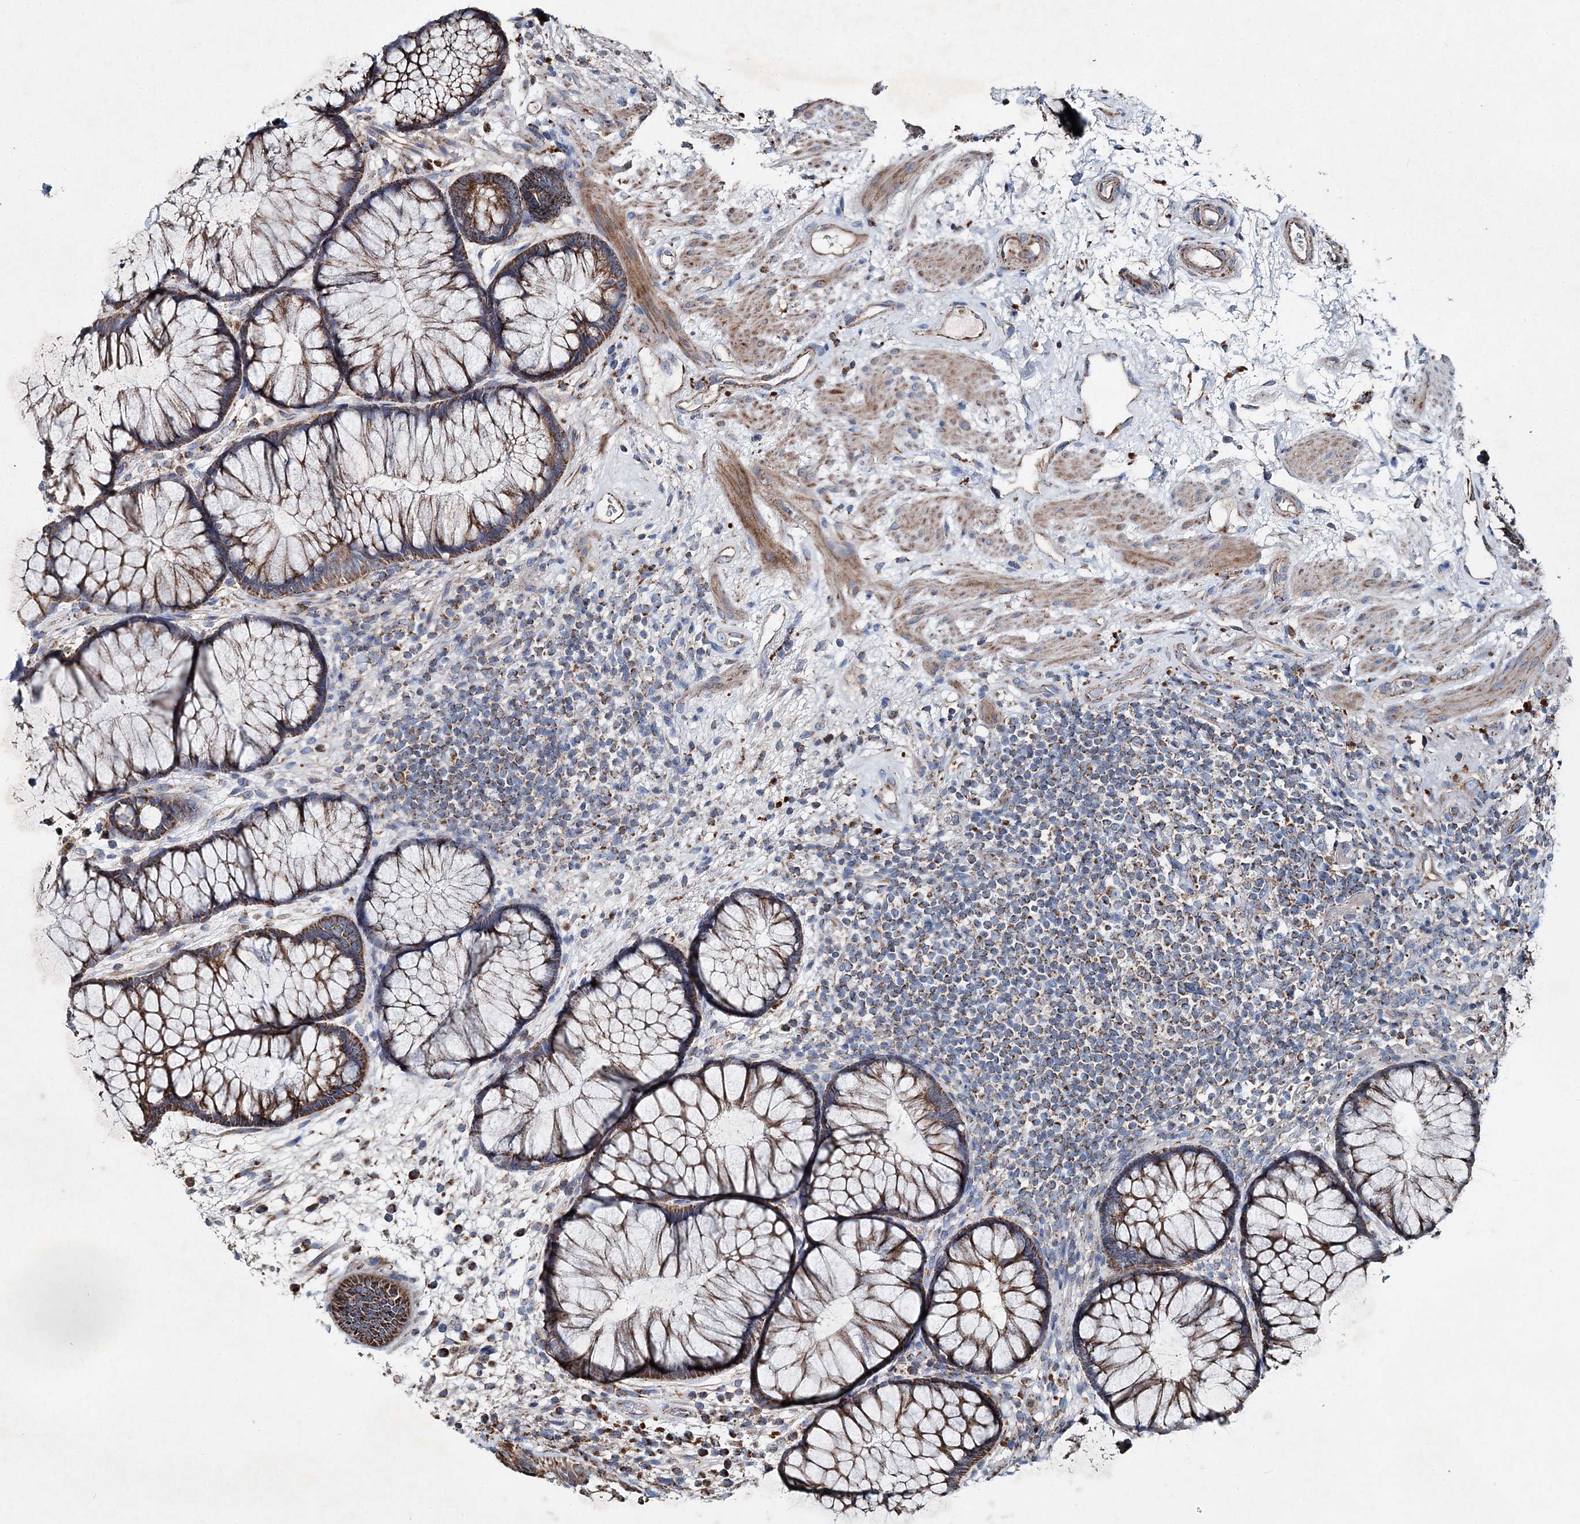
{"staining": {"intensity": "moderate", "quantity": ">75%", "location": "cytoplasmic/membranous"}, "tissue": "rectum", "cell_type": "Glandular cells", "image_type": "normal", "snomed": [{"axis": "morphology", "description": "Normal tissue, NOS"}, {"axis": "topography", "description": "Rectum"}], "caption": "The photomicrograph exhibits staining of benign rectum, revealing moderate cytoplasmic/membranous protein expression (brown color) within glandular cells.", "gene": "SPAG16", "patient": {"sex": "male", "age": 51}}